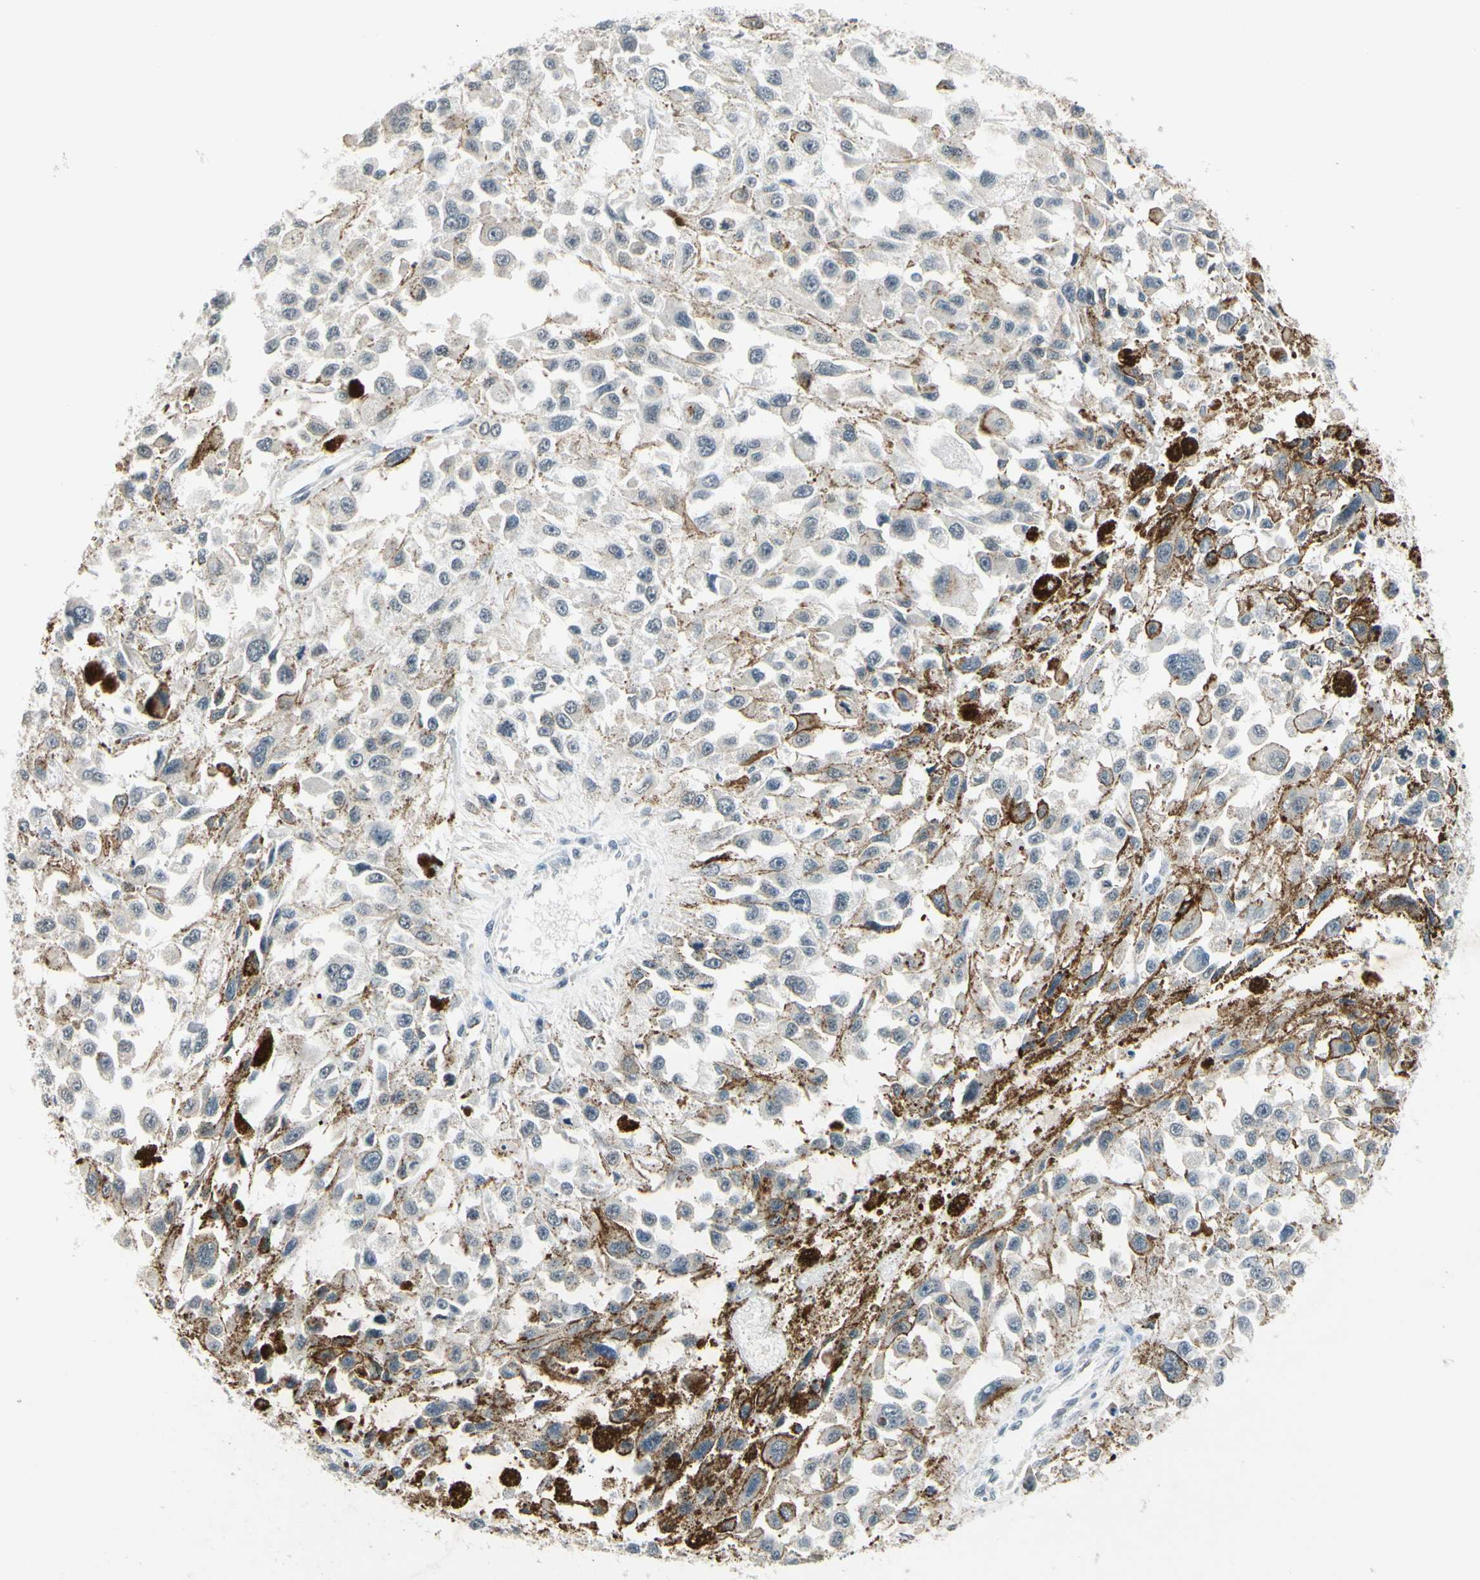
{"staining": {"intensity": "negative", "quantity": "none", "location": "none"}, "tissue": "melanoma", "cell_type": "Tumor cells", "image_type": "cancer", "snomed": [{"axis": "morphology", "description": "Malignant melanoma, Metastatic site"}, {"axis": "topography", "description": "Lymph node"}], "caption": "There is no significant staining in tumor cells of melanoma.", "gene": "SLC27A6", "patient": {"sex": "male", "age": 59}}